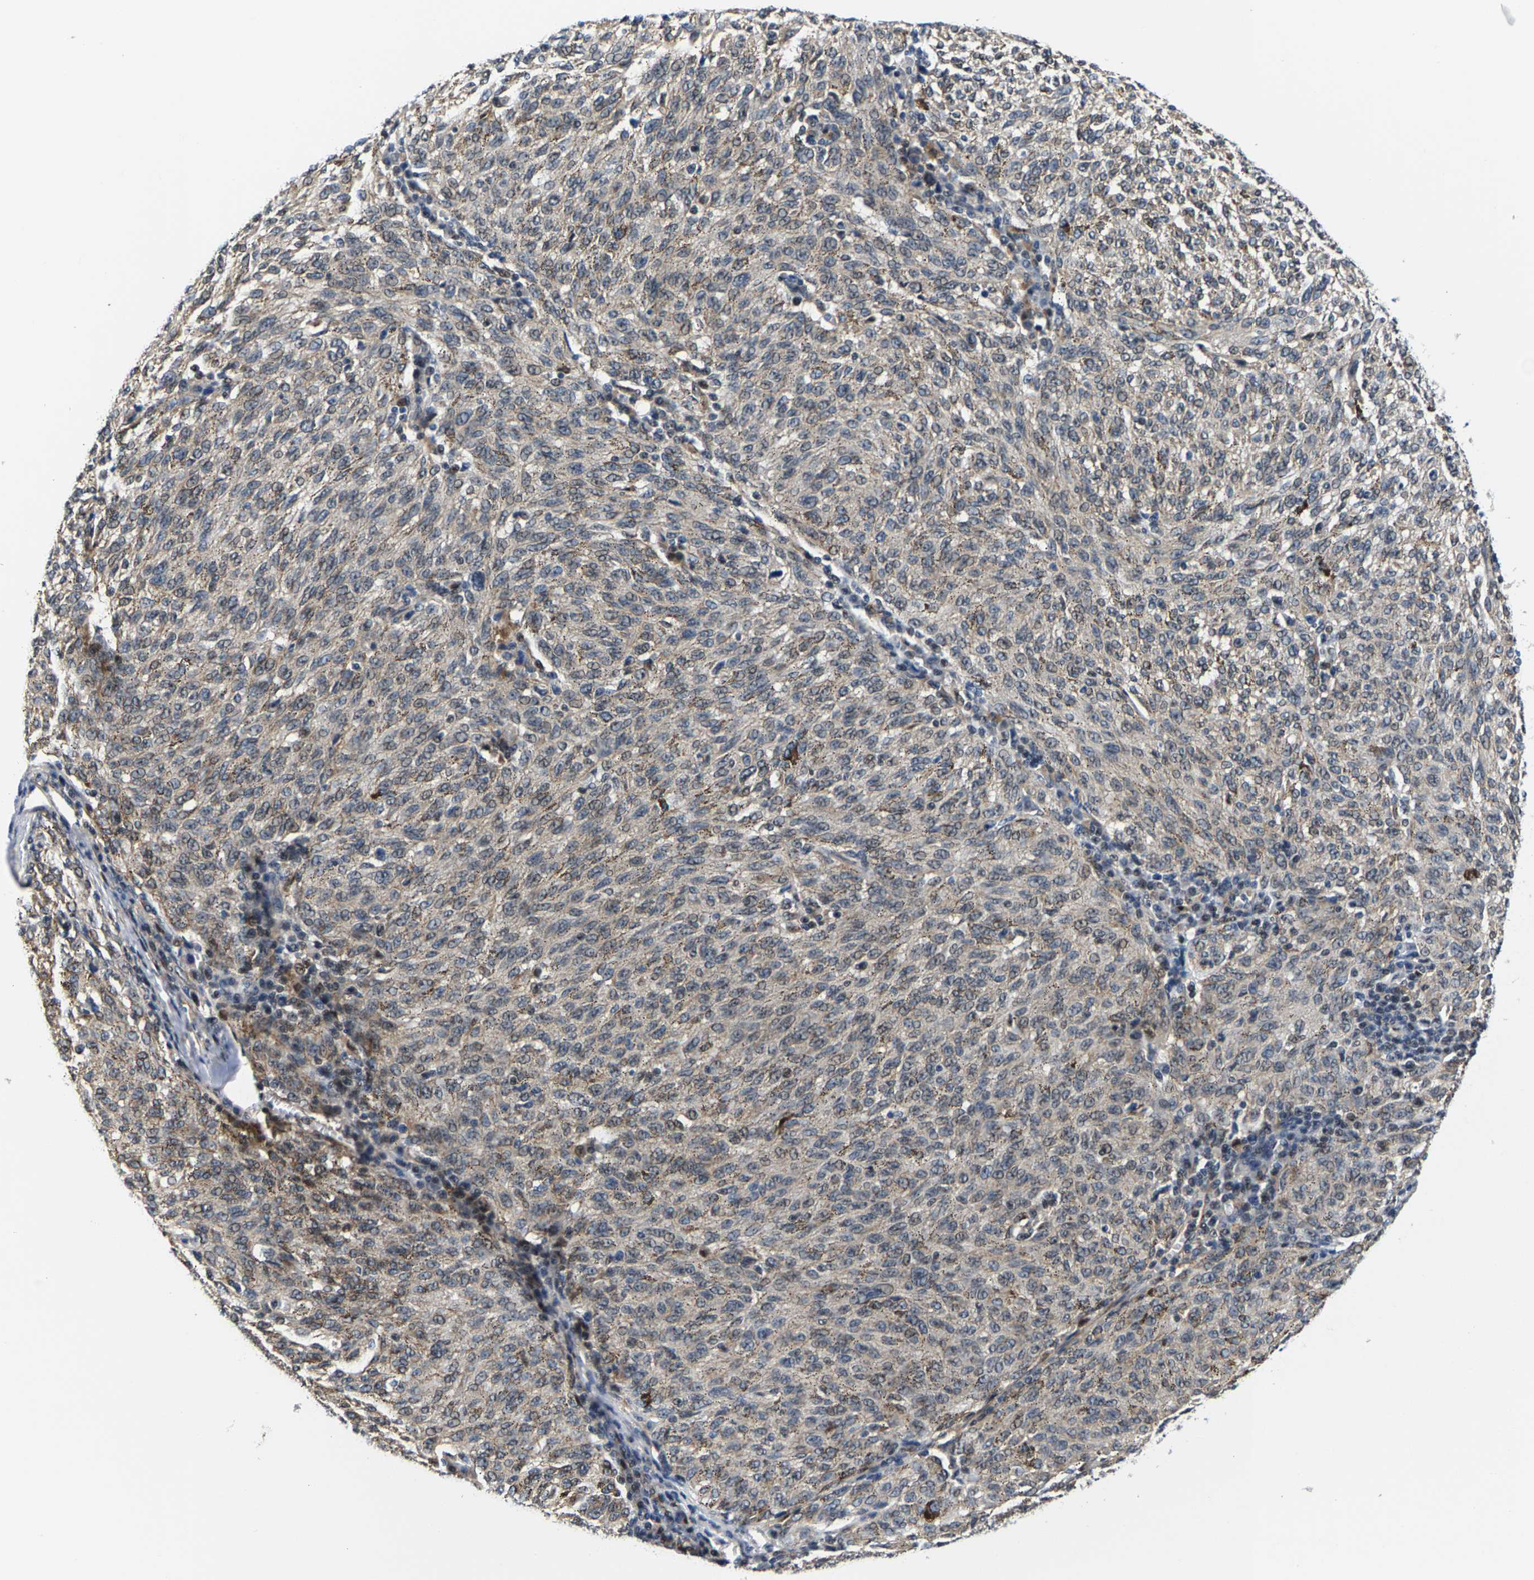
{"staining": {"intensity": "negative", "quantity": "none", "location": "none"}, "tissue": "melanoma", "cell_type": "Tumor cells", "image_type": "cancer", "snomed": [{"axis": "morphology", "description": "Malignant melanoma, NOS"}, {"axis": "topography", "description": "Skin"}], "caption": "A micrograph of melanoma stained for a protein demonstrates no brown staining in tumor cells. (Brightfield microscopy of DAB (3,3'-diaminobenzidine) IHC at high magnification).", "gene": "GTPBP10", "patient": {"sex": "female", "age": 72}}